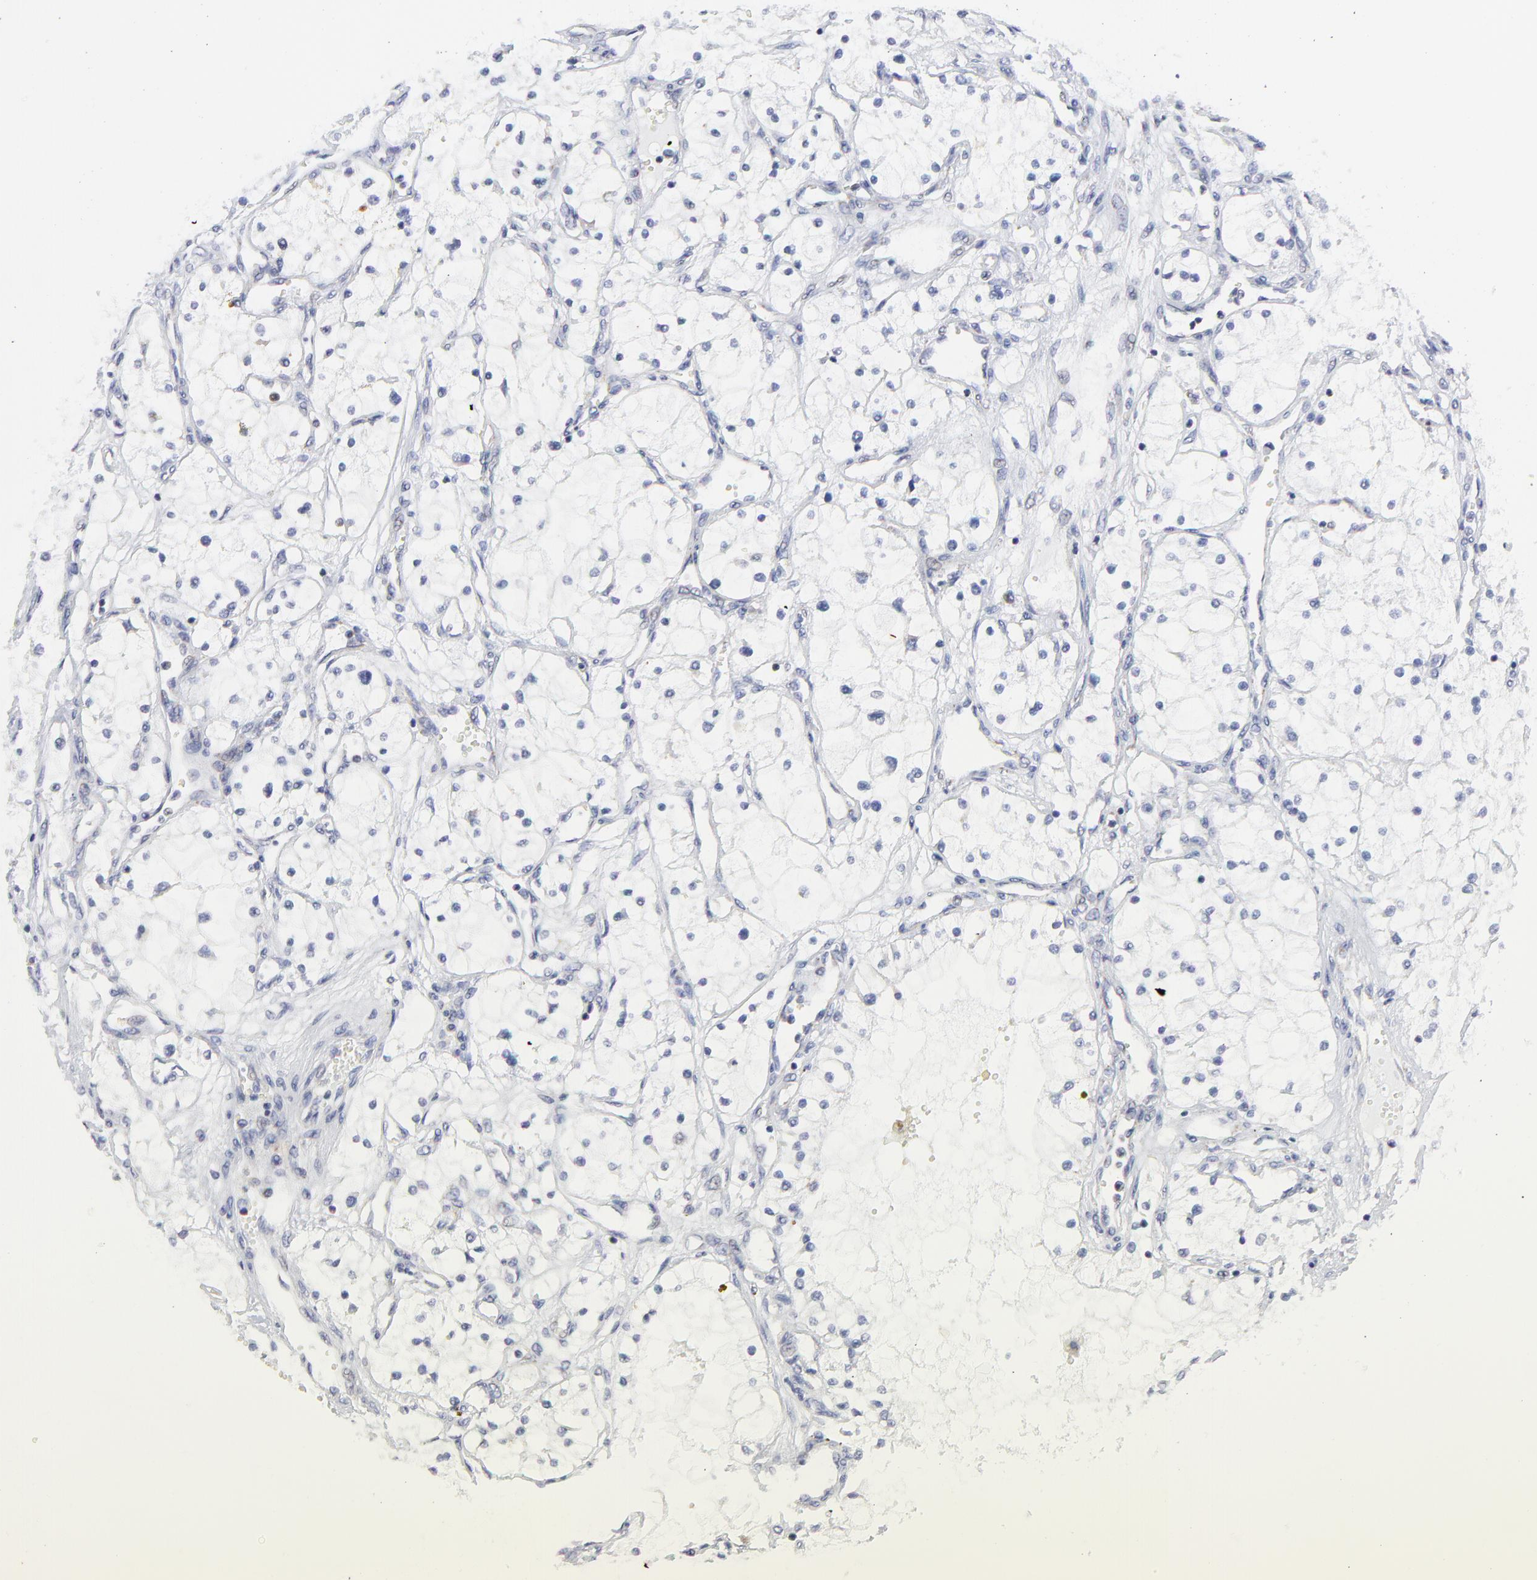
{"staining": {"intensity": "negative", "quantity": "none", "location": "none"}, "tissue": "renal cancer", "cell_type": "Tumor cells", "image_type": "cancer", "snomed": [{"axis": "morphology", "description": "Adenocarcinoma, NOS"}, {"axis": "topography", "description": "Kidney"}], "caption": "High magnification brightfield microscopy of renal cancer stained with DAB (3,3'-diaminobenzidine) (brown) and counterstained with hematoxylin (blue): tumor cells show no significant expression.", "gene": "NCAPH", "patient": {"sex": "male", "age": 61}}